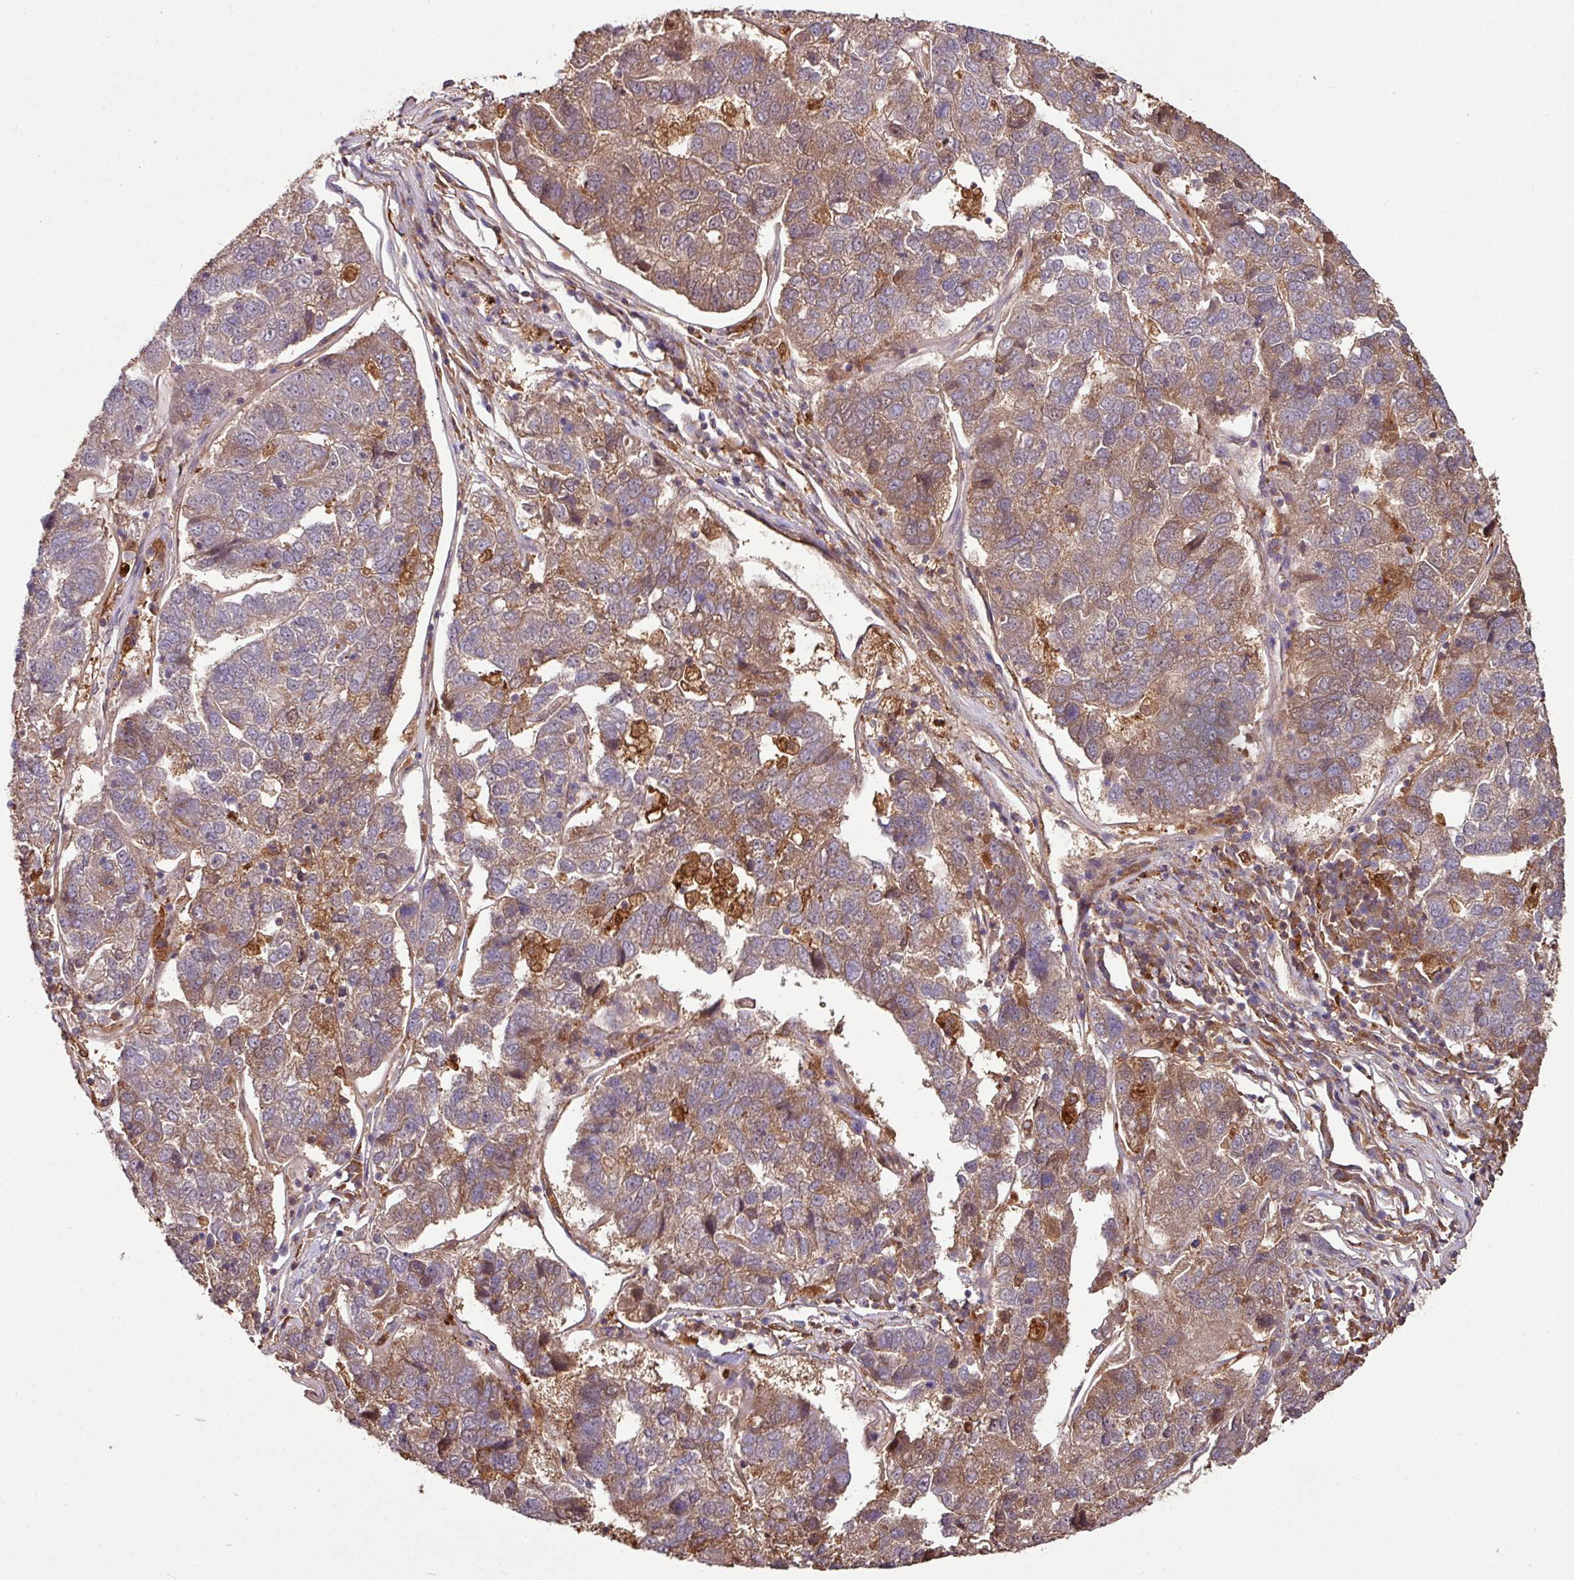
{"staining": {"intensity": "moderate", "quantity": ">75%", "location": "cytoplasmic/membranous"}, "tissue": "pancreatic cancer", "cell_type": "Tumor cells", "image_type": "cancer", "snomed": [{"axis": "morphology", "description": "Adenocarcinoma, NOS"}, {"axis": "topography", "description": "Pancreas"}], "caption": "This micrograph displays pancreatic cancer (adenocarcinoma) stained with IHC to label a protein in brown. The cytoplasmic/membranous of tumor cells show moderate positivity for the protein. Nuclei are counter-stained blue.", "gene": "GNPDA1", "patient": {"sex": "female", "age": 61}}